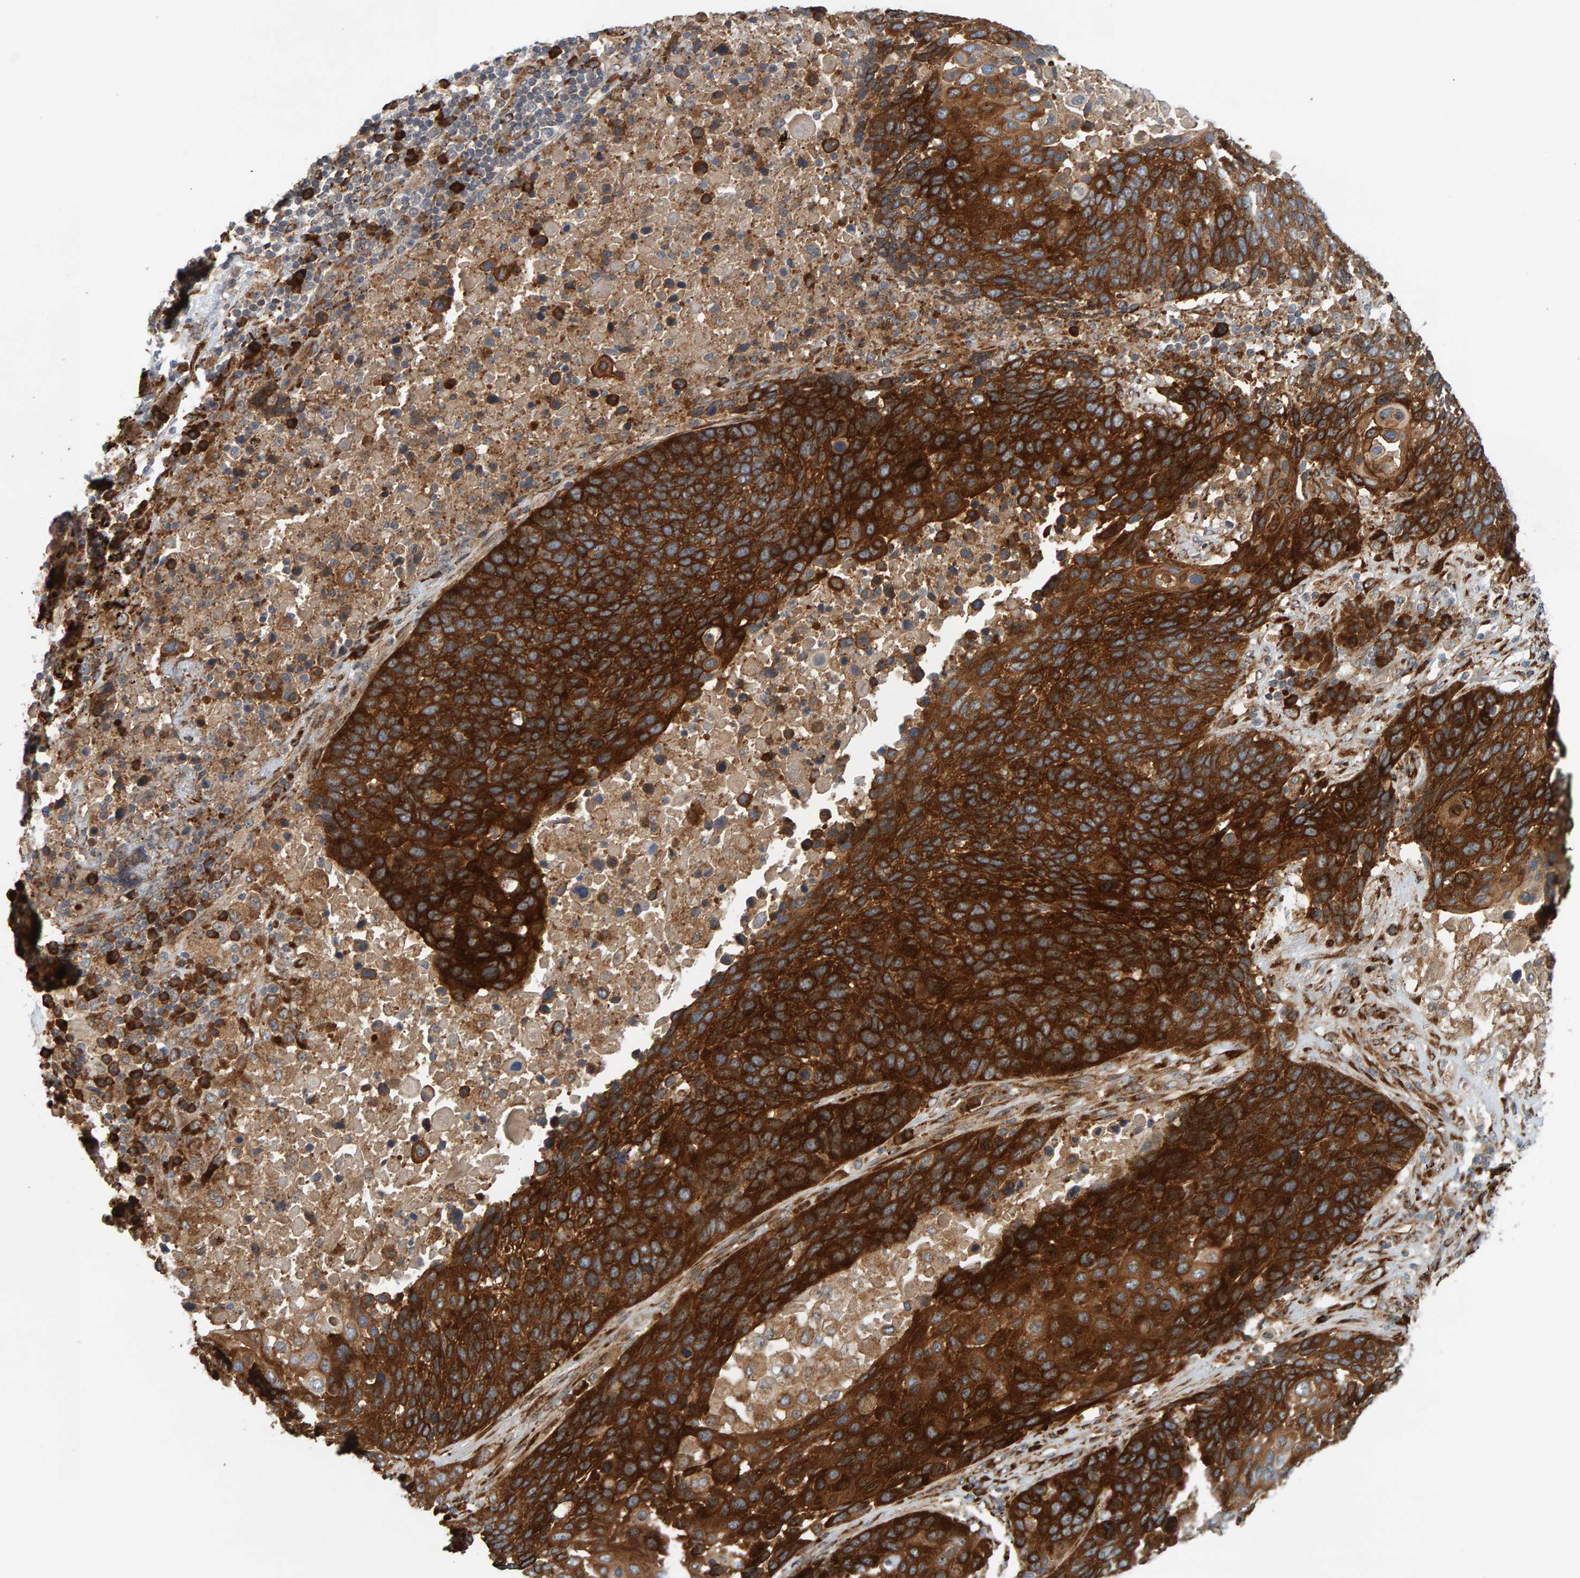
{"staining": {"intensity": "strong", "quantity": ">75%", "location": "cytoplasmic/membranous"}, "tissue": "lung cancer", "cell_type": "Tumor cells", "image_type": "cancer", "snomed": [{"axis": "morphology", "description": "Squamous cell carcinoma, NOS"}, {"axis": "topography", "description": "Lung"}], "caption": "Lung cancer stained with DAB (3,3'-diaminobenzidine) immunohistochemistry (IHC) exhibits high levels of strong cytoplasmic/membranous expression in about >75% of tumor cells.", "gene": "BAIAP2", "patient": {"sex": "male", "age": 66}}